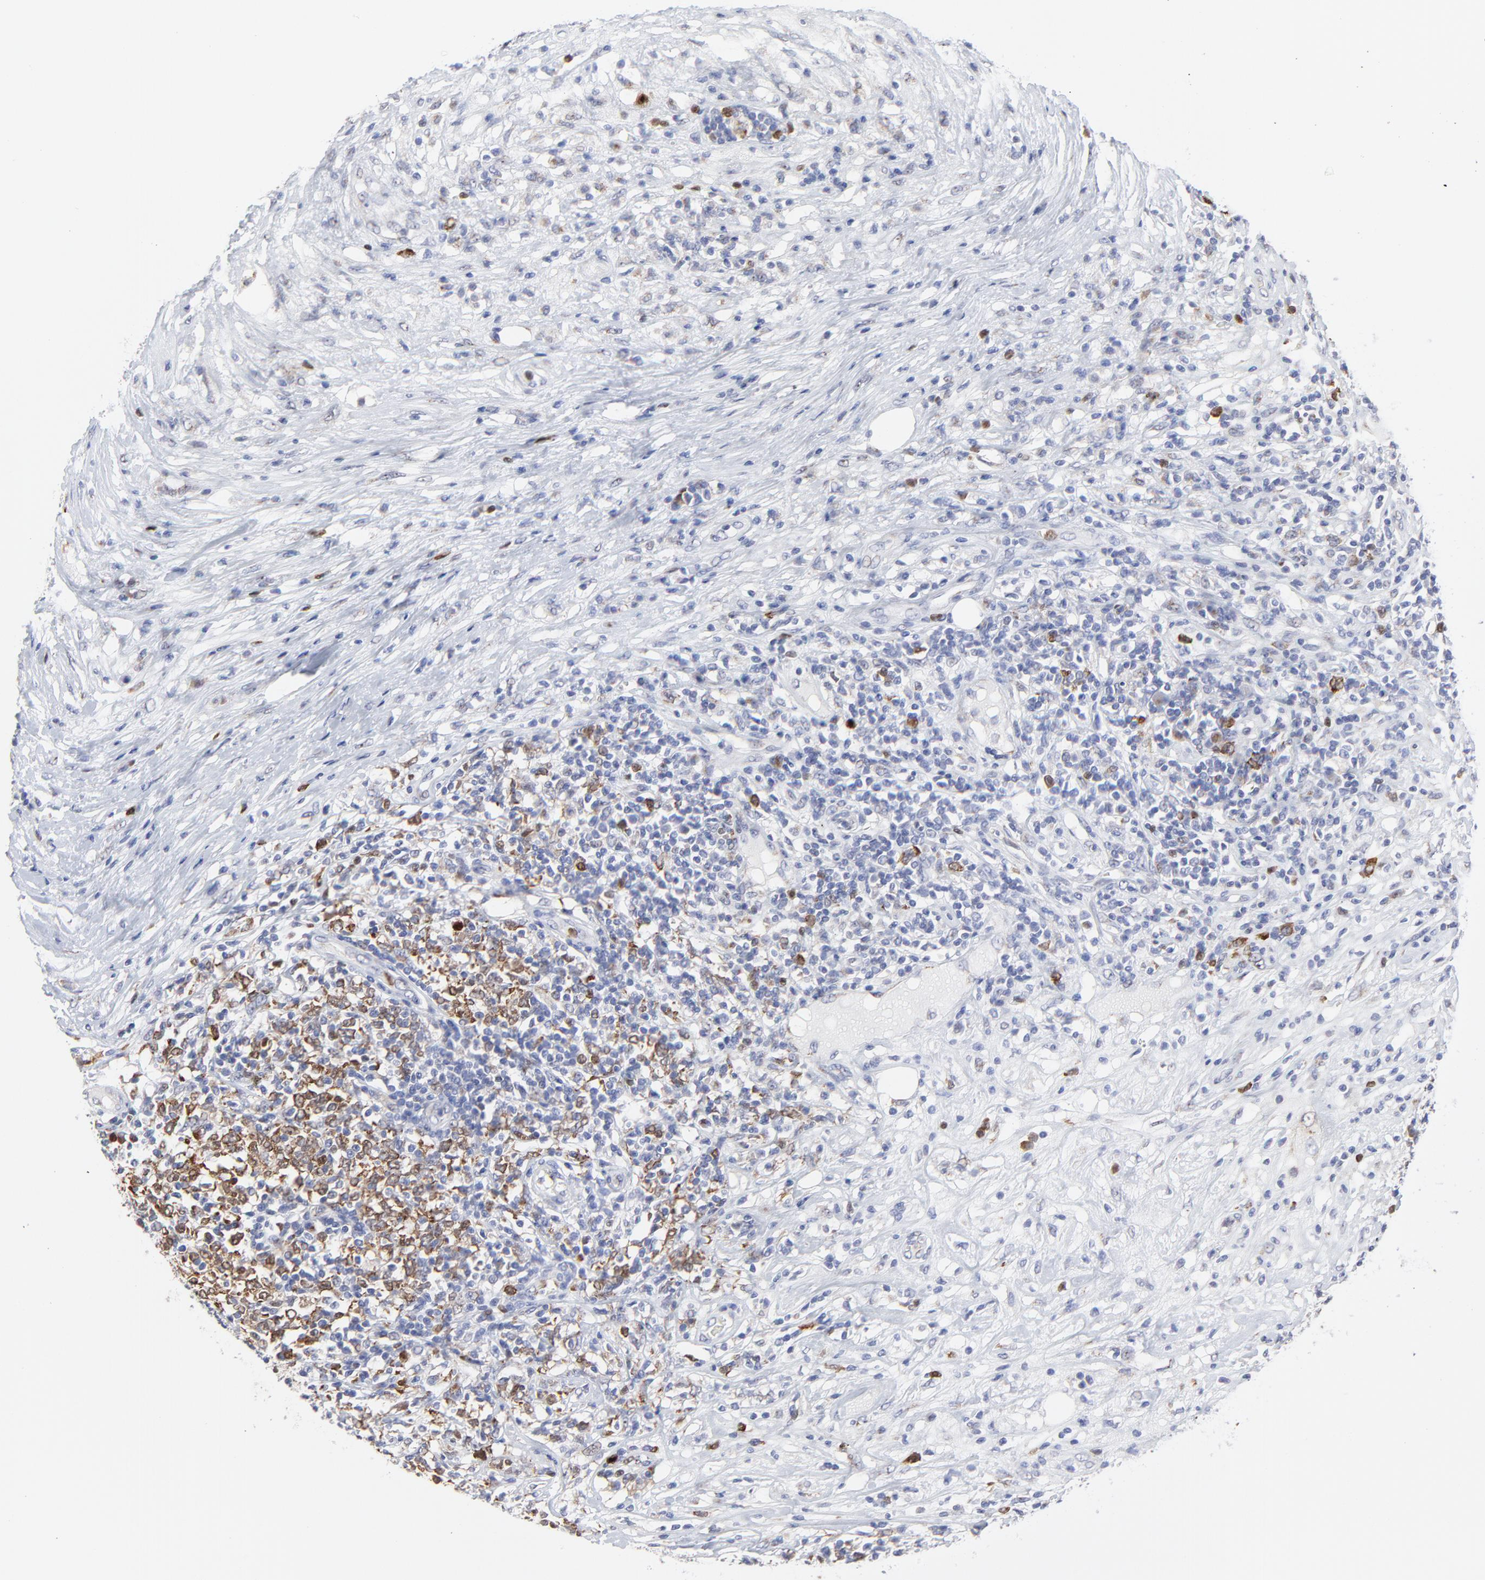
{"staining": {"intensity": "moderate", "quantity": "<25%", "location": "cytoplasmic/membranous"}, "tissue": "lymphoma", "cell_type": "Tumor cells", "image_type": "cancer", "snomed": [{"axis": "morphology", "description": "Malignant lymphoma, non-Hodgkin's type, High grade"}, {"axis": "topography", "description": "Ovary"}], "caption": "Moderate cytoplasmic/membranous expression for a protein is identified in approximately <25% of tumor cells of high-grade malignant lymphoma, non-Hodgkin's type using immunohistochemistry.", "gene": "NCAPH", "patient": {"sex": "female", "age": 56}}